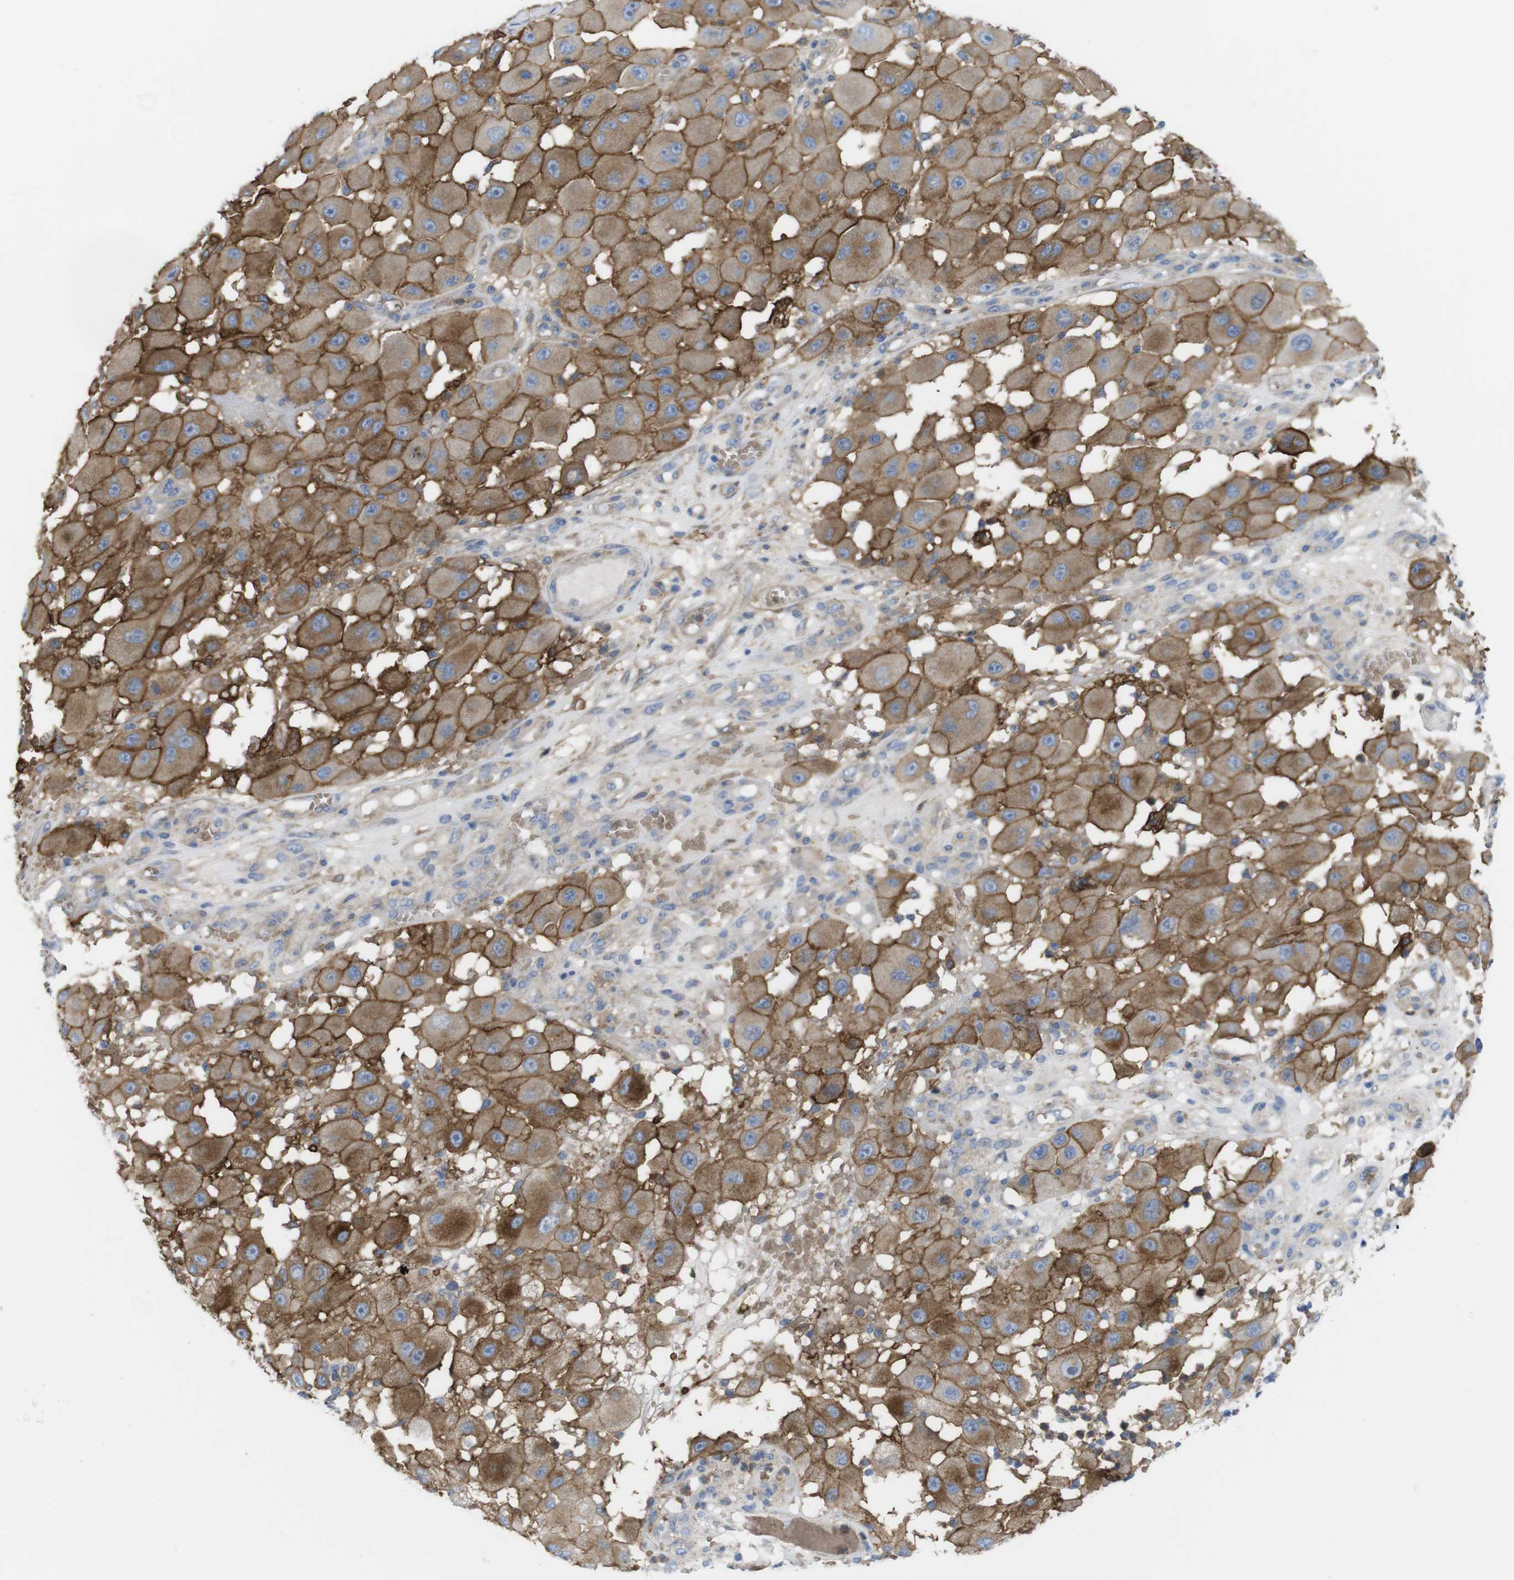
{"staining": {"intensity": "moderate", "quantity": ">75%", "location": "cytoplasmic/membranous"}, "tissue": "melanoma", "cell_type": "Tumor cells", "image_type": "cancer", "snomed": [{"axis": "morphology", "description": "Malignant melanoma, NOS"}, {"axis": "topography", "description": "Skin"}], "caption": "There is medium levels of moderate cytoplasmic/membranous staining in tumor cells of melanoma, as demonstrated by immunohistochemical staining (brown color).", "gene": "CYBRD1", "patient": {"sex": "female", "age": 81}}